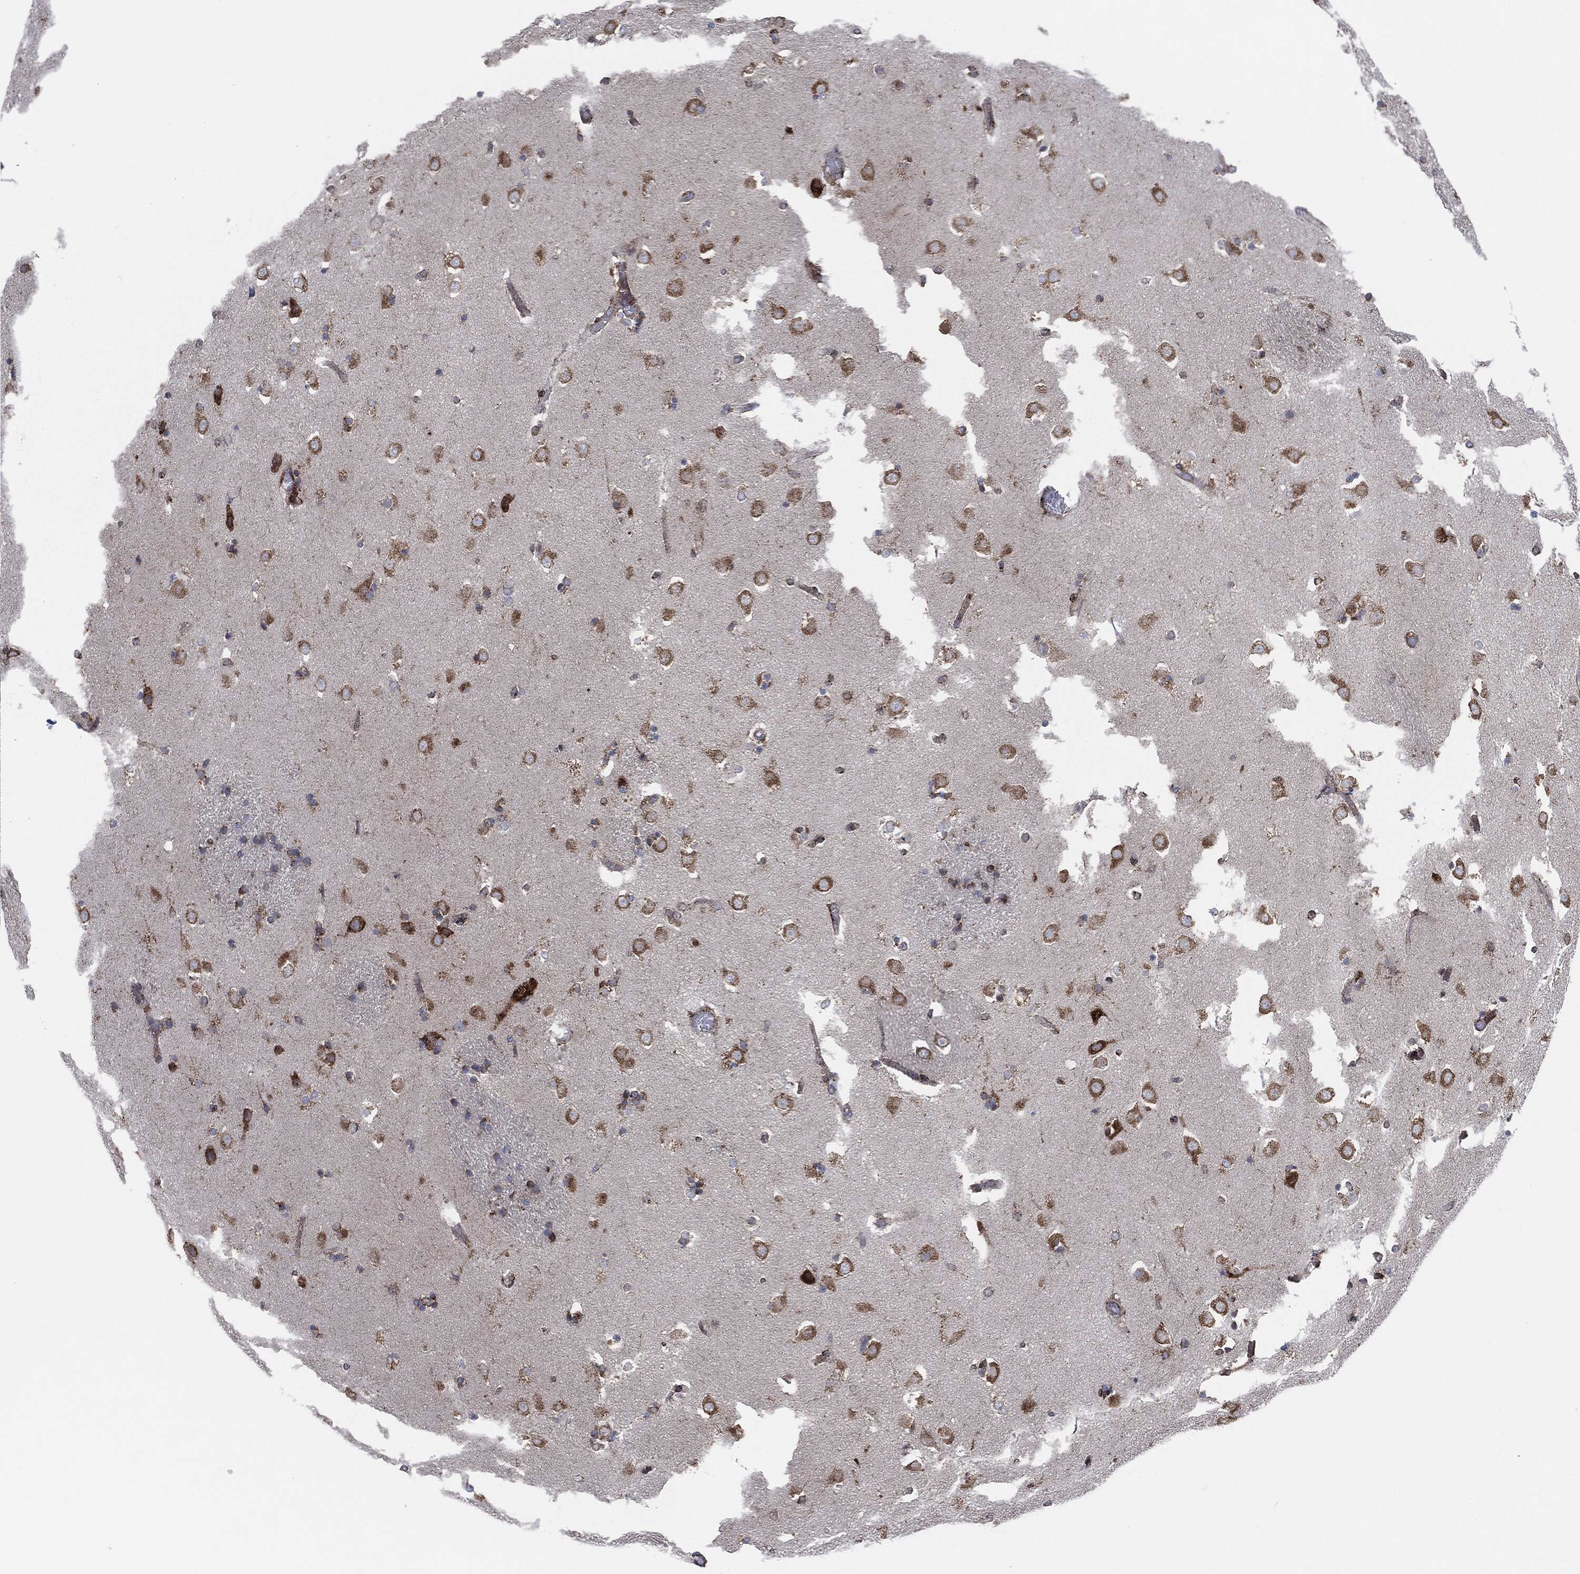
{"staining": {"intensity": "strong", "quantity": "<25%", "location": "cytoplasmic/membranous"}, "tissue": "caudate", "cell_type": "Glial cells", "image_type": "normal", "snomed": [{"axis": "morphology", "description": "Normal tissue, NOS"}, {"axis": "topography", "description": "Lateral ventricle wall"}], "caption": "Immunohistochemistry (IHC) (DAB) staining of benign caudate reveals strong cytoplasmic/membranous protein staining in about <25% of glial cells.", "gene": "CALR", "patient": {"sex": "male", "age": 51}}